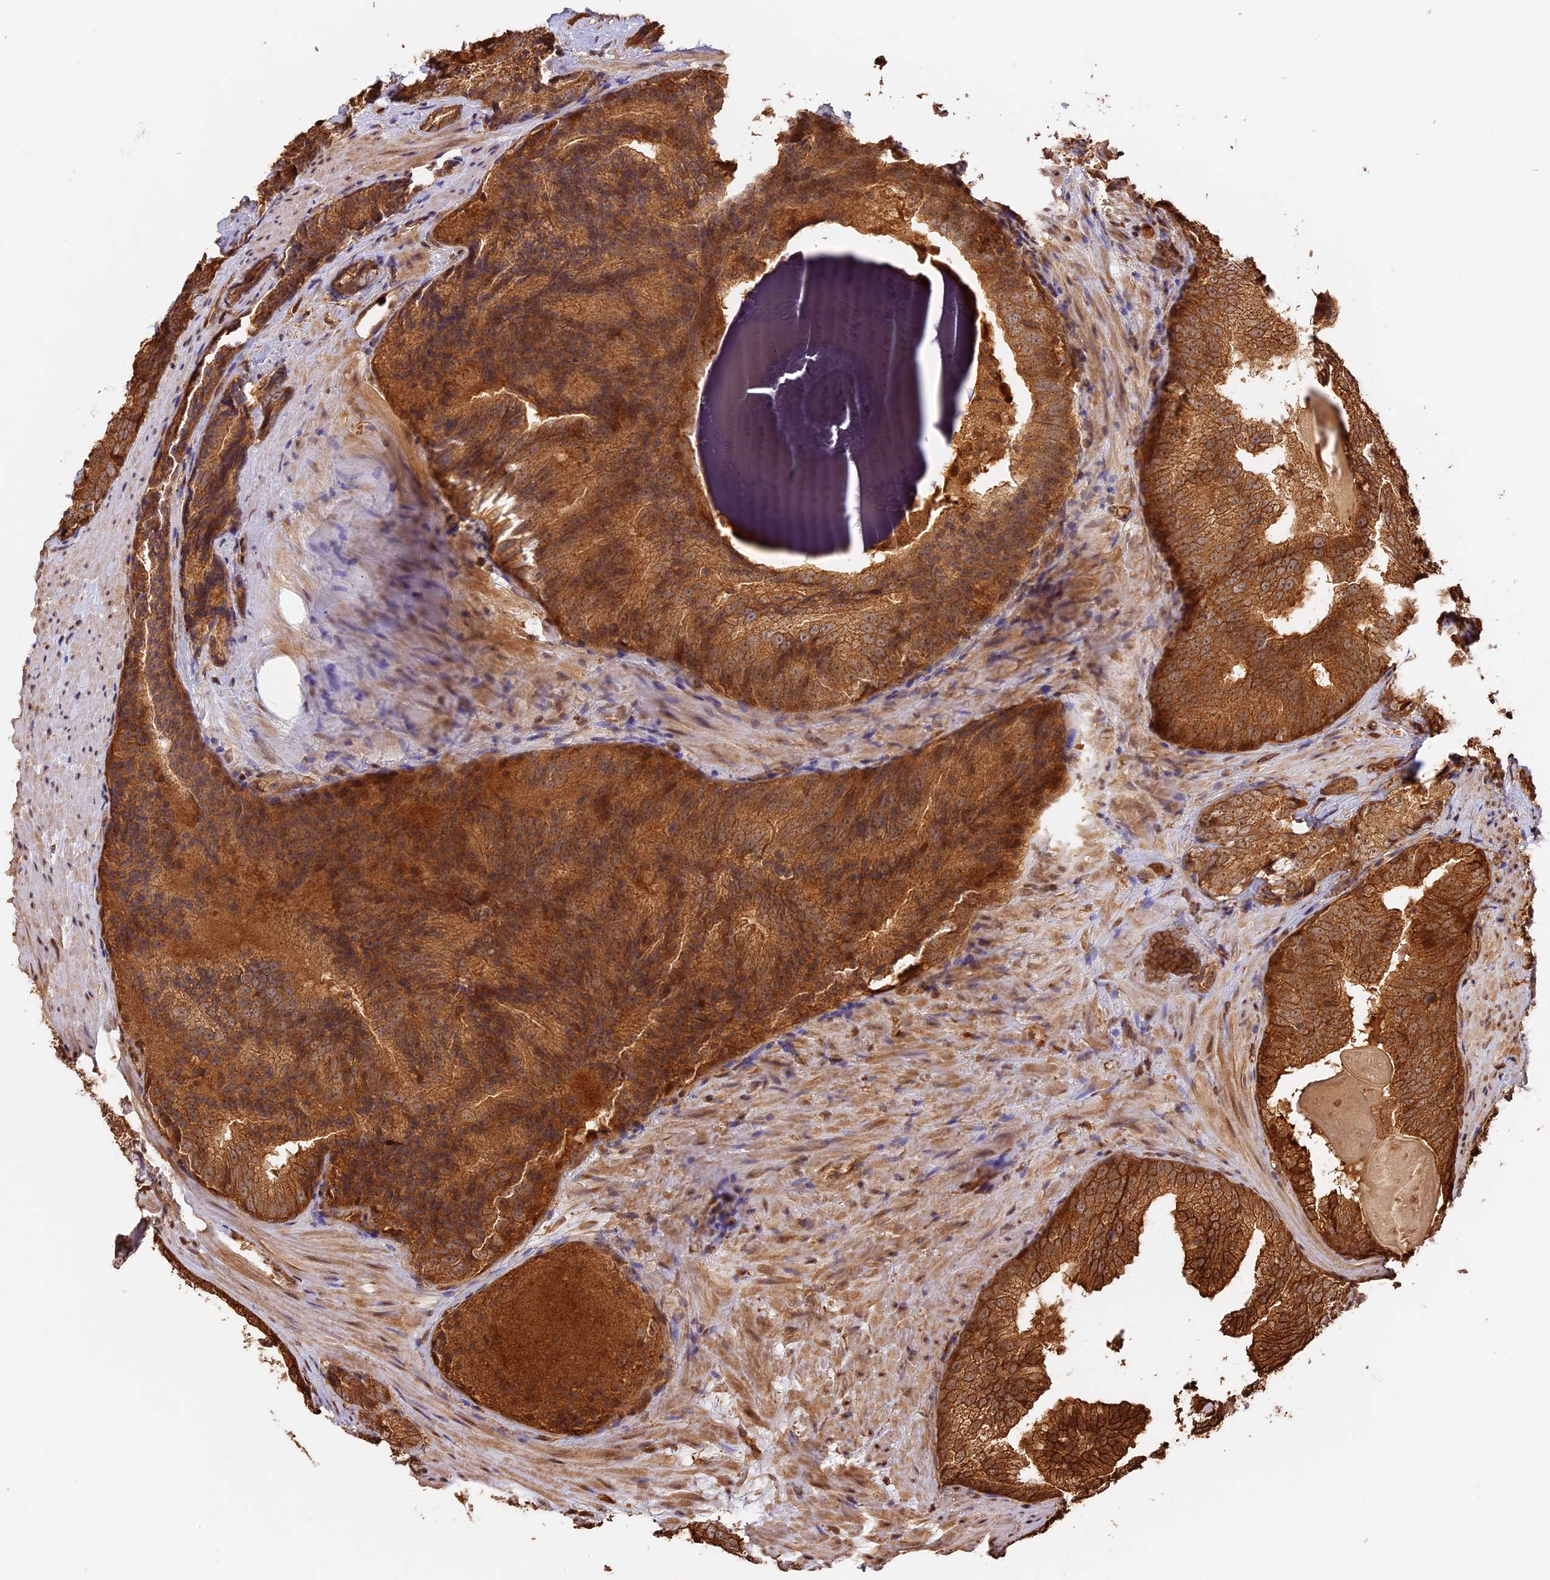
{"staining": {"intensity": "moderate", "quantity": ">75%", "location": "cytoplasmic/membranous"}, "tissue": "prostate cancer", "cell_type": "Tumor cells", "image_type": "cancer", "snomed": [{"axis": "morphology", "description": "Adenocarcinoma, High grade"}, {"axis": "topography", "description": "Prostate"}], "caption": "Immunohistochemistry (IHC) staining of prostate cancer, which reveals medium levels of moderate cytoplasmic/membranous staining in approximately >75% of tumor cells indicating moderate cytoplasmic/membranous protein expression. The staining was performed using DAB (3,3'-diaminobenzidine) (brown) for protein detection and nuclei were counterstained in hematoxylin (blue).", "gene": "PPP1R37", "patient": {"sex": "male", "age": 66}}